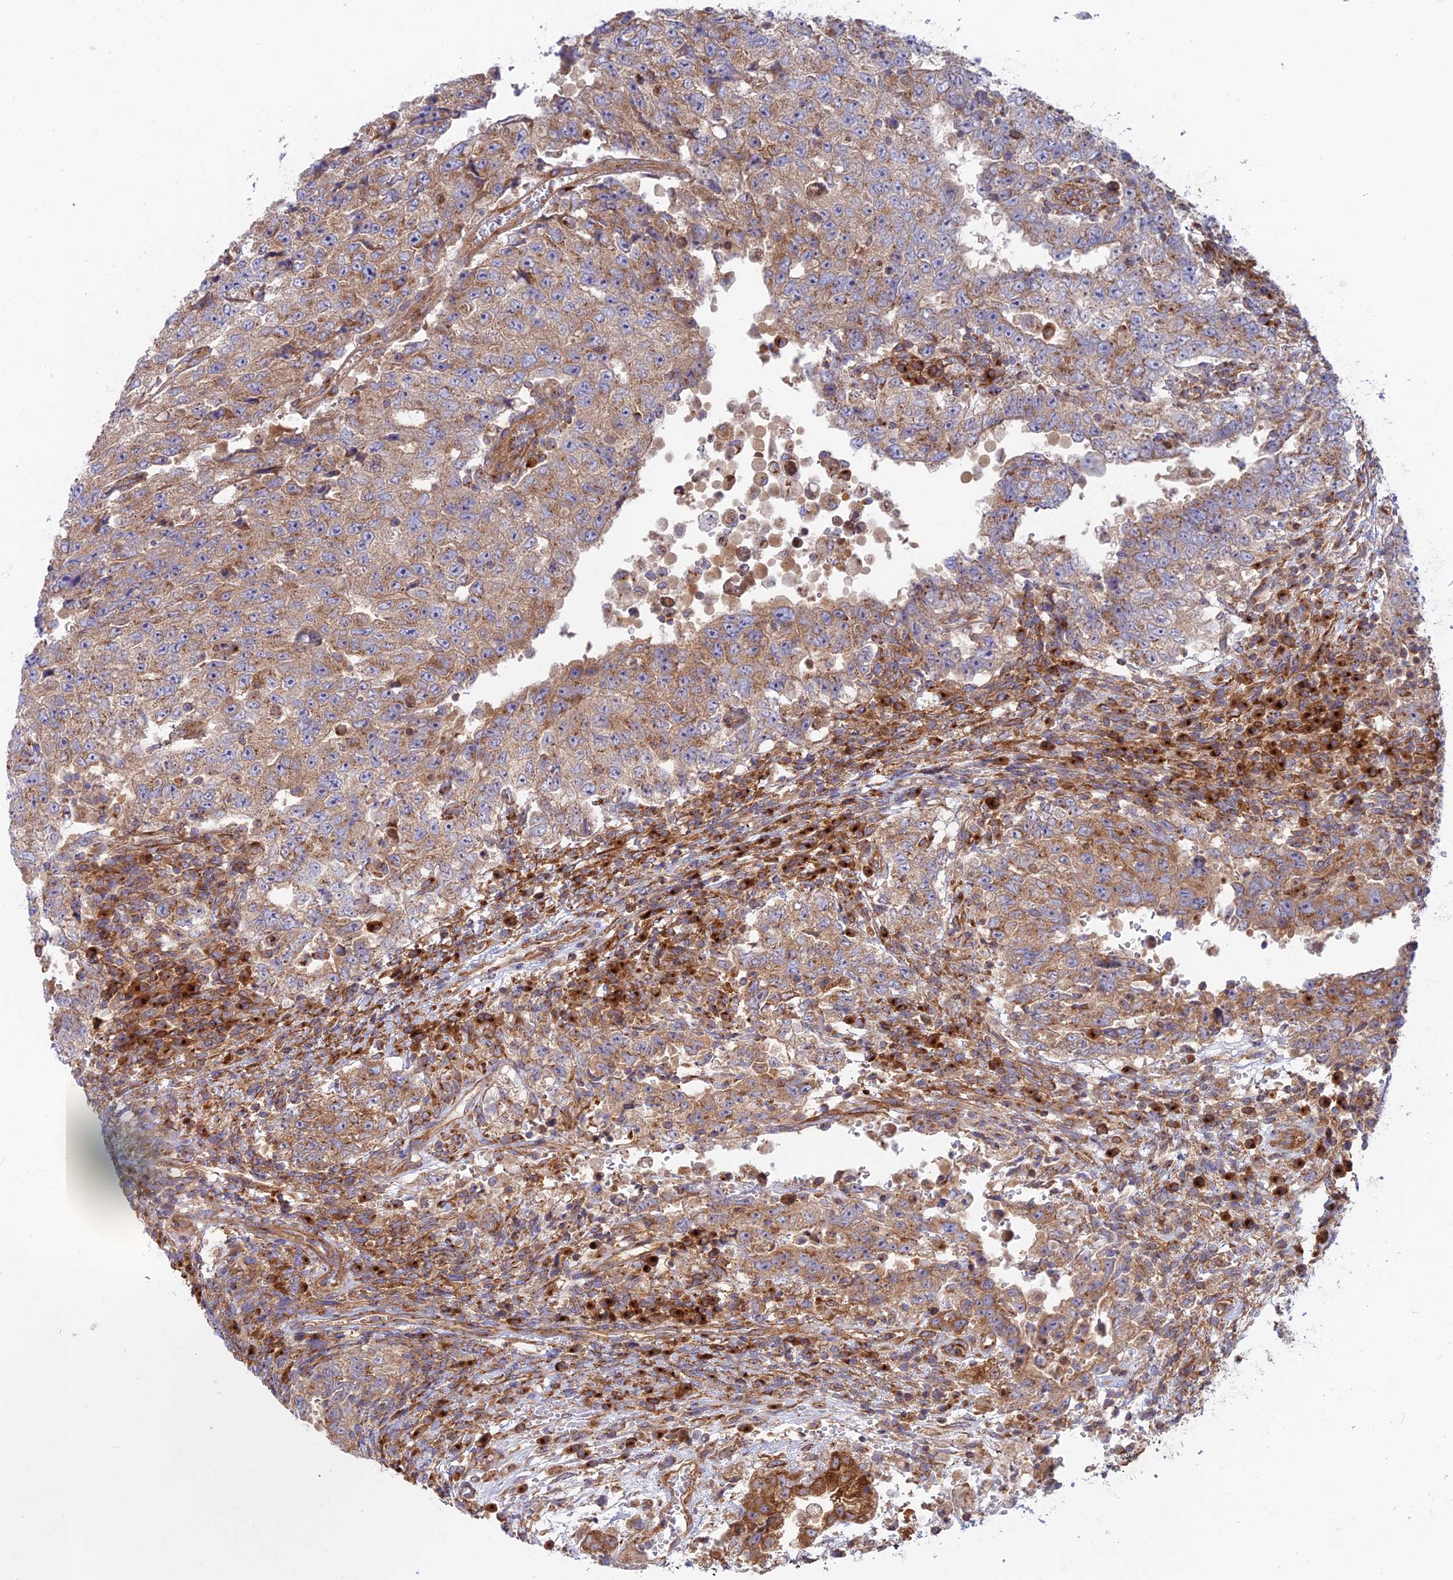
{"staining": {"intensity": "moderate", "quantity": ">75%", "location": "cytoplasmic/membranous"}, "tissue": "testis cancer", "cell_type": "Tumor cells", "image_type": "cancer", "snomed": [{"axis": "morphology", "description": "Carcinoma, Embryonal, NOS"}, {"axis": "topography", "description": "Testis"}], "caption": "Brown immunohistochemical staining in testis cancer exhibits moderate cytoplasmic/membranous expression in approximately >75% of tumor cells. The staining was performed using DAB (3,3'-diaminobenzidine), with brown indicating positive protein expression. Nuclei are stained blue with hematoxylin.", "gene": "GOLGA3", "patient": {"sex": "male", "age": 26}}